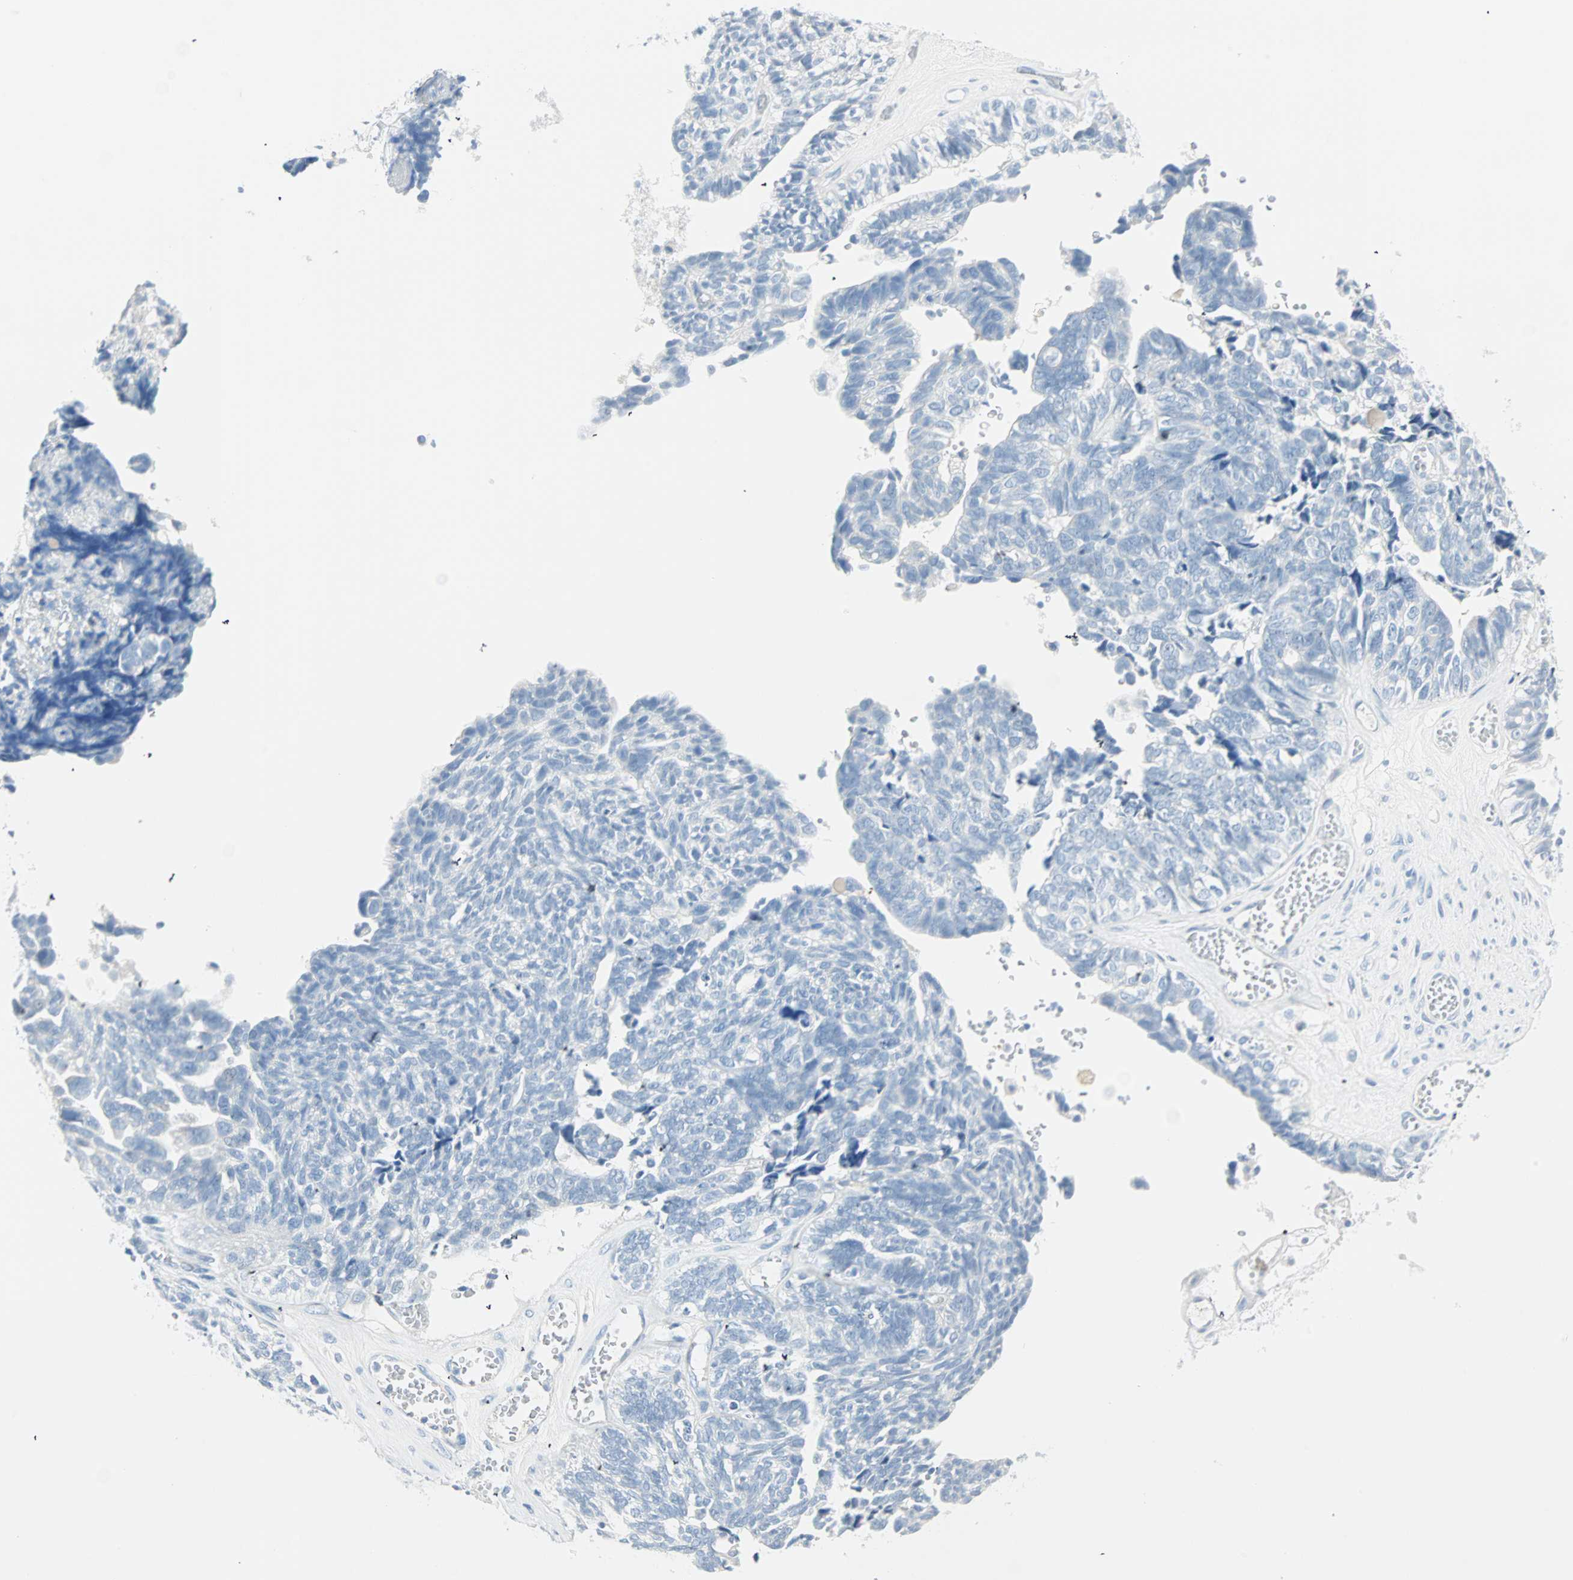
{"staining": {"intensity": "negative", "quantity": "none", "location": "none"}, "tissue": "ovarian cancer", "cell_type": "Tumor cells", "image_type": "cancer", "snomed": [{"axis": "morphology", "description": "Cystadenocarcinoma, serous, NOS"}, {"axis": "topography", "description": "Ovary"}], "caption": "High power microscopy image of an IHC histopathology image of ovarian cancer, revealing no significant positivity in tumor cells.", "gene": "NES", "patient": {"sex": "female", "age": 79}}